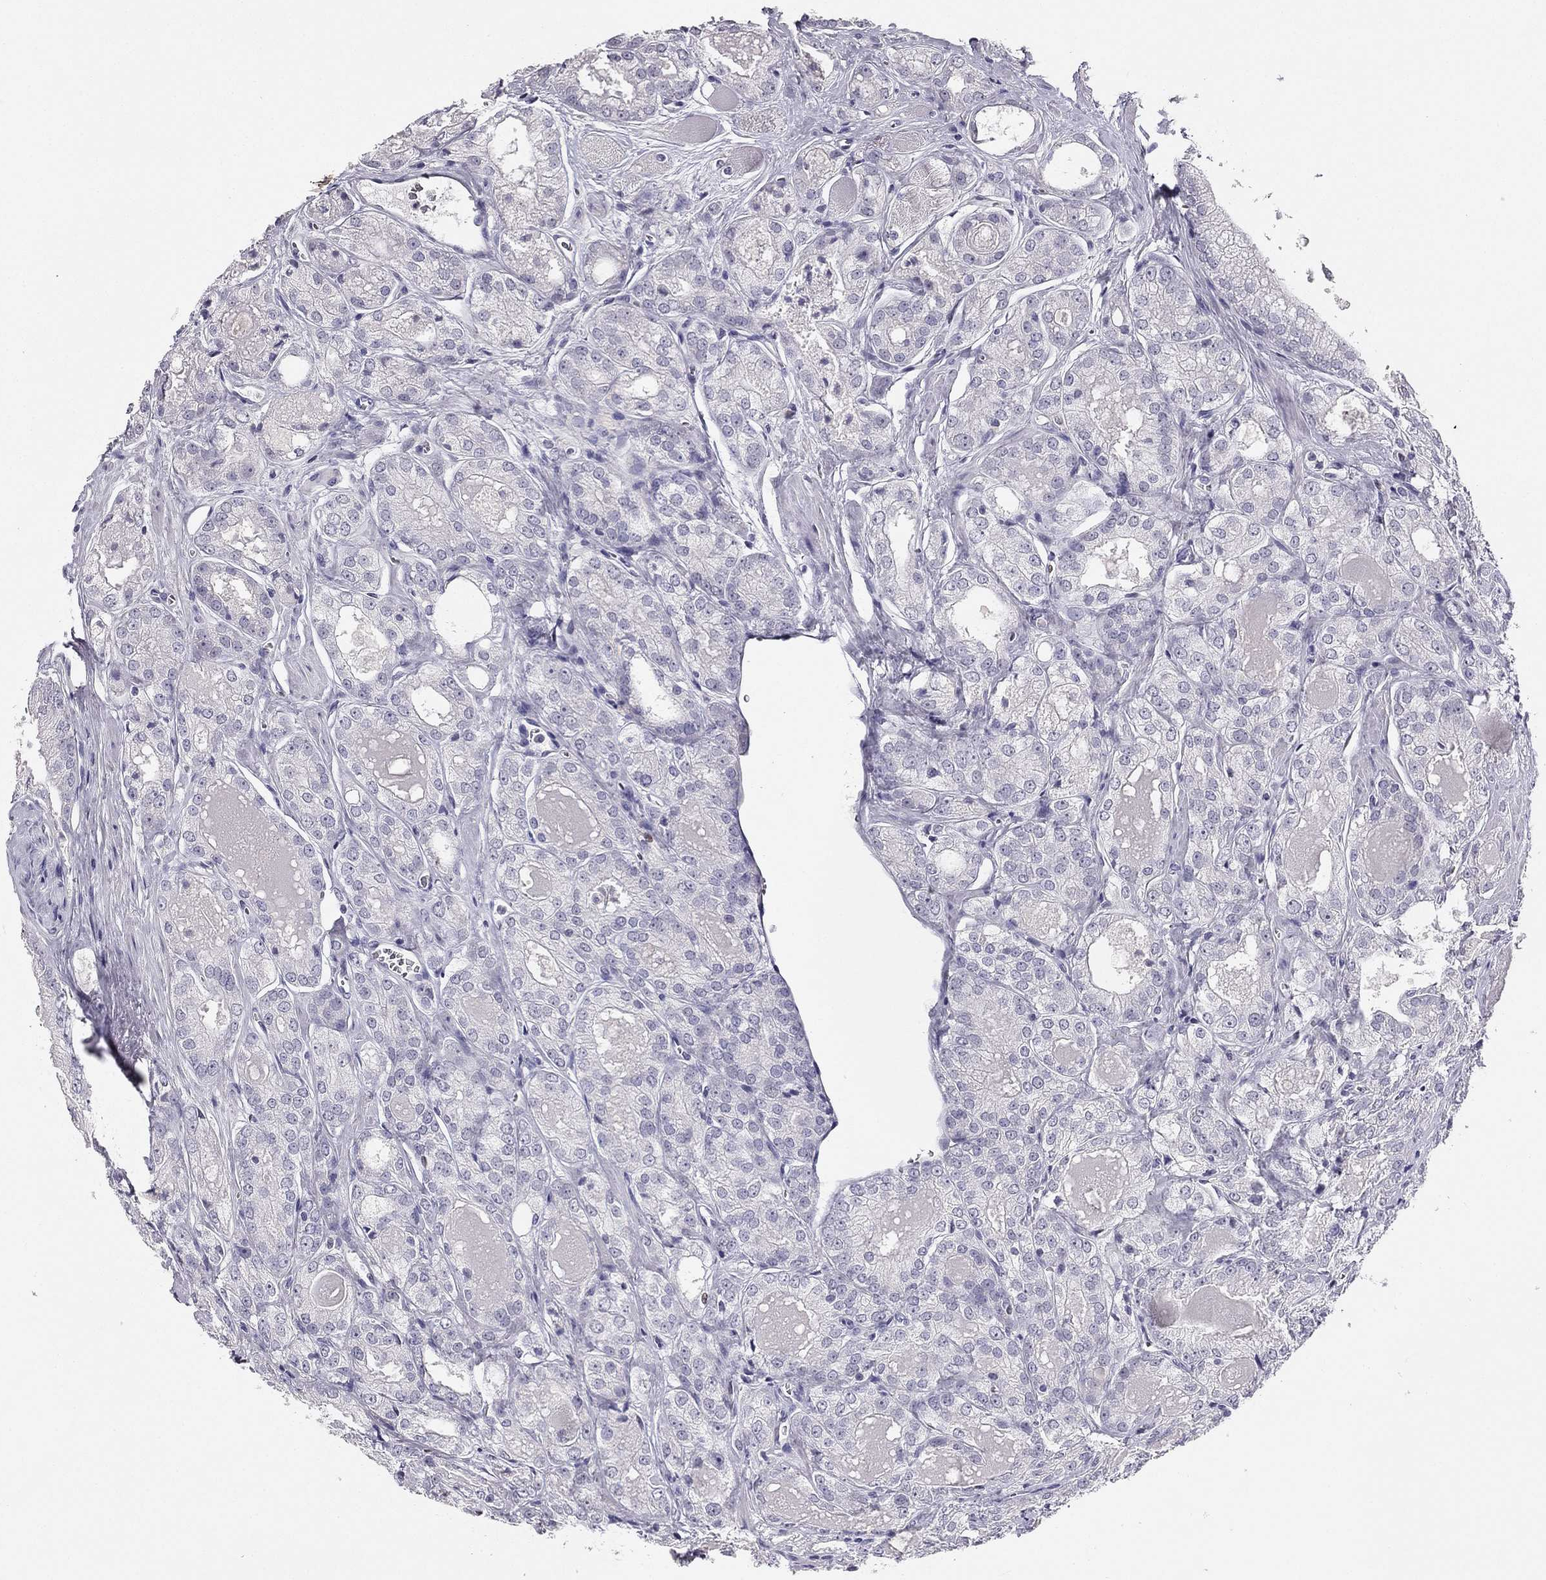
{"staining": {"intensity": "negative", "quantity": "none", "location": "none"}, "tissue": "prostate cancer", "cell_type": "Tumor cells", "image_type": "cancer", "snomed": [{"axis": "morphology", "description": "Adenocarcinoma, NOS"}, {"axis": "morphology", "description": "Adenocarcinoma, High grade"}, {"axis": "topography", "description": "Prostate"}], "caption": "The photomicrograph demonstrates no significant expression in tumor cells of prostate cancer (adenocarcinoma).", "gene": "CALB2", "patient": {"sex": "male", "age": 70}}